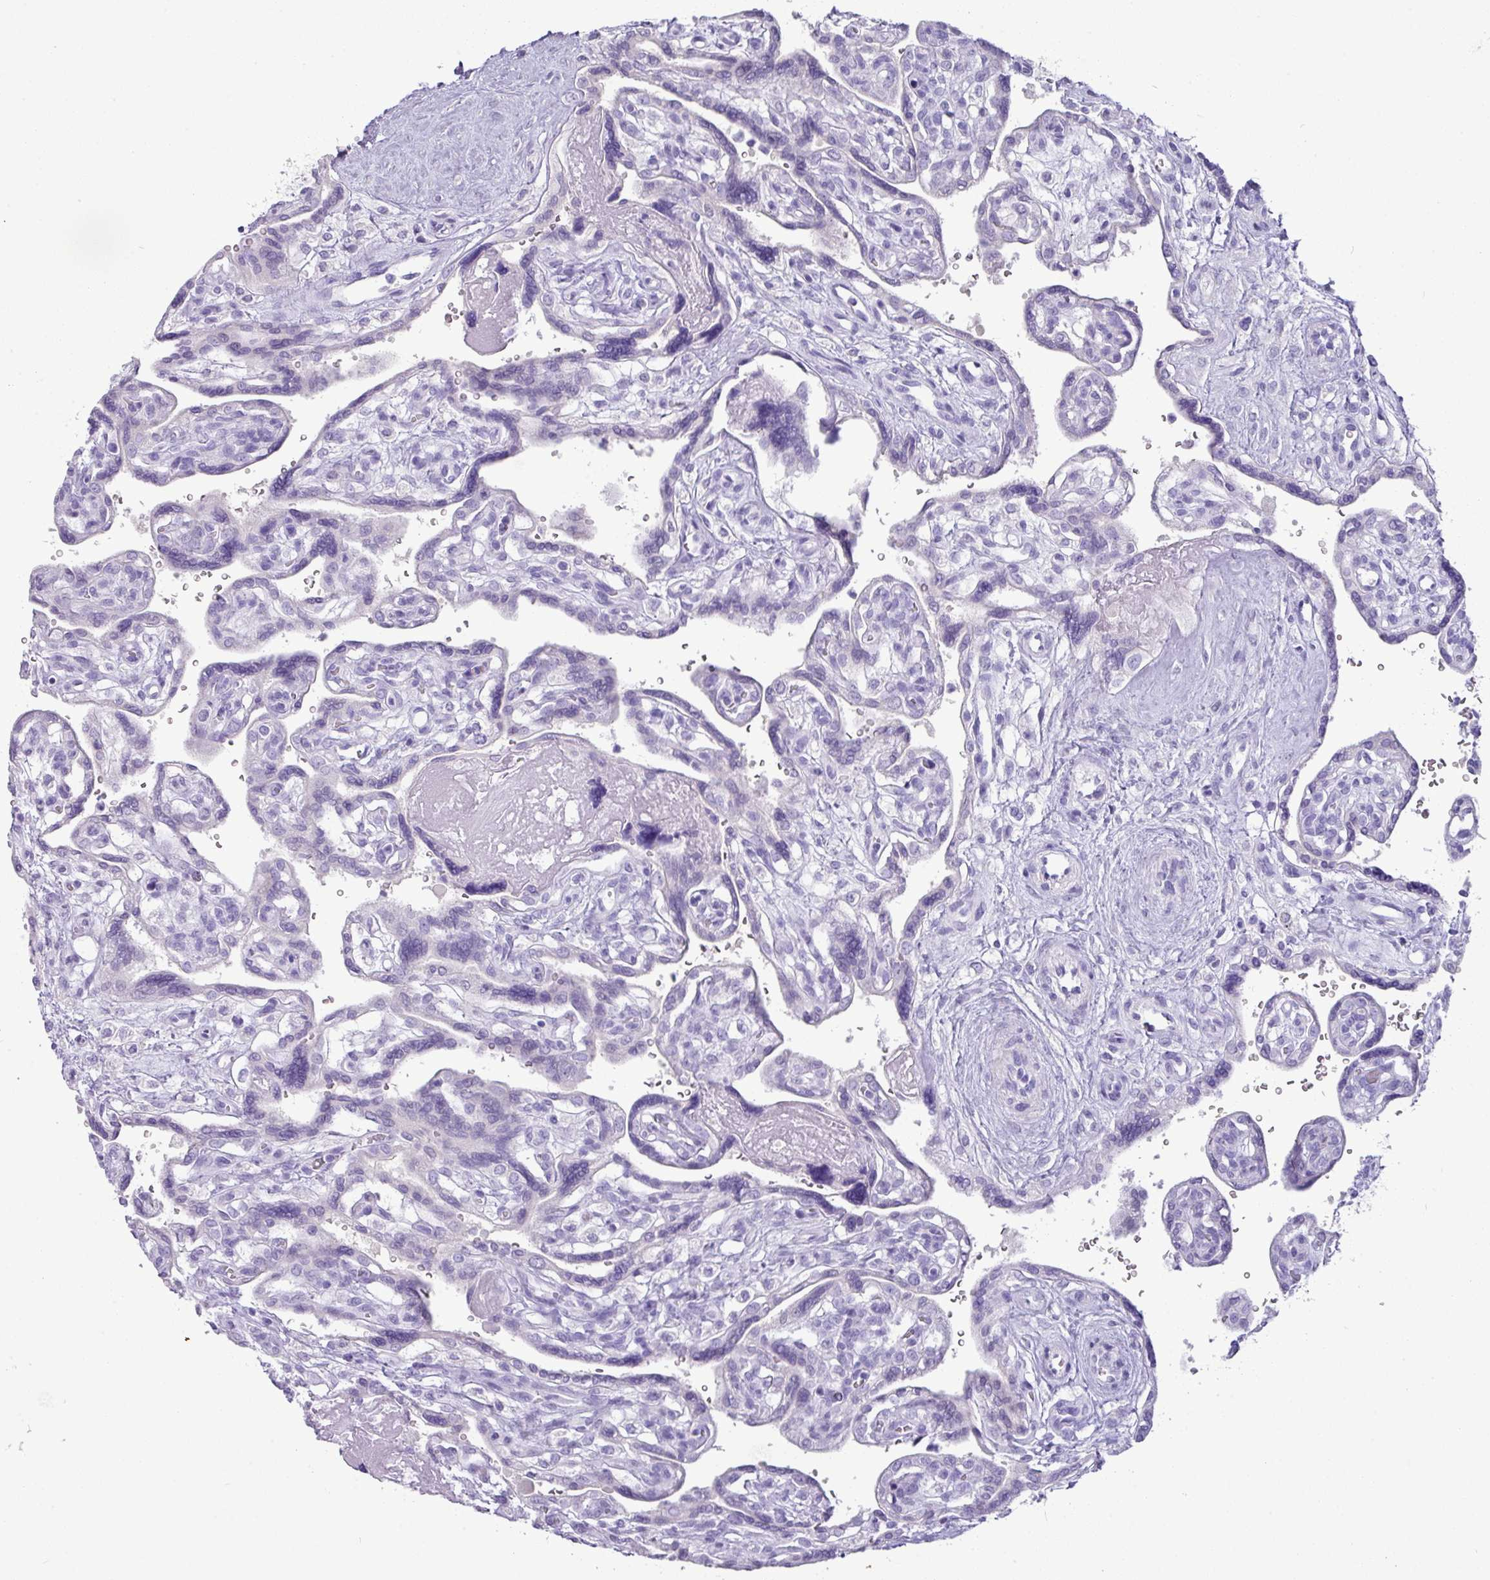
{"staining": {"intensity": "negative", "quantity": "none", "location": "none"}, "tissue": "placenta", "cell_type": "Decidual cells", "image_type": "normal", "snomed": [{"axis": "morphology", "description": "Normal tissue, NOS"}, {"axis": "topography", "description": "Placenta"}], "caption": "DAB (3,3'-diaminobenzidine) immunohistochemical staining of normal human placenta demonstrates no significant positivity in decidual cells.", "gene": "GSTA1", "patient": {"sex": "female", "age": 39}}